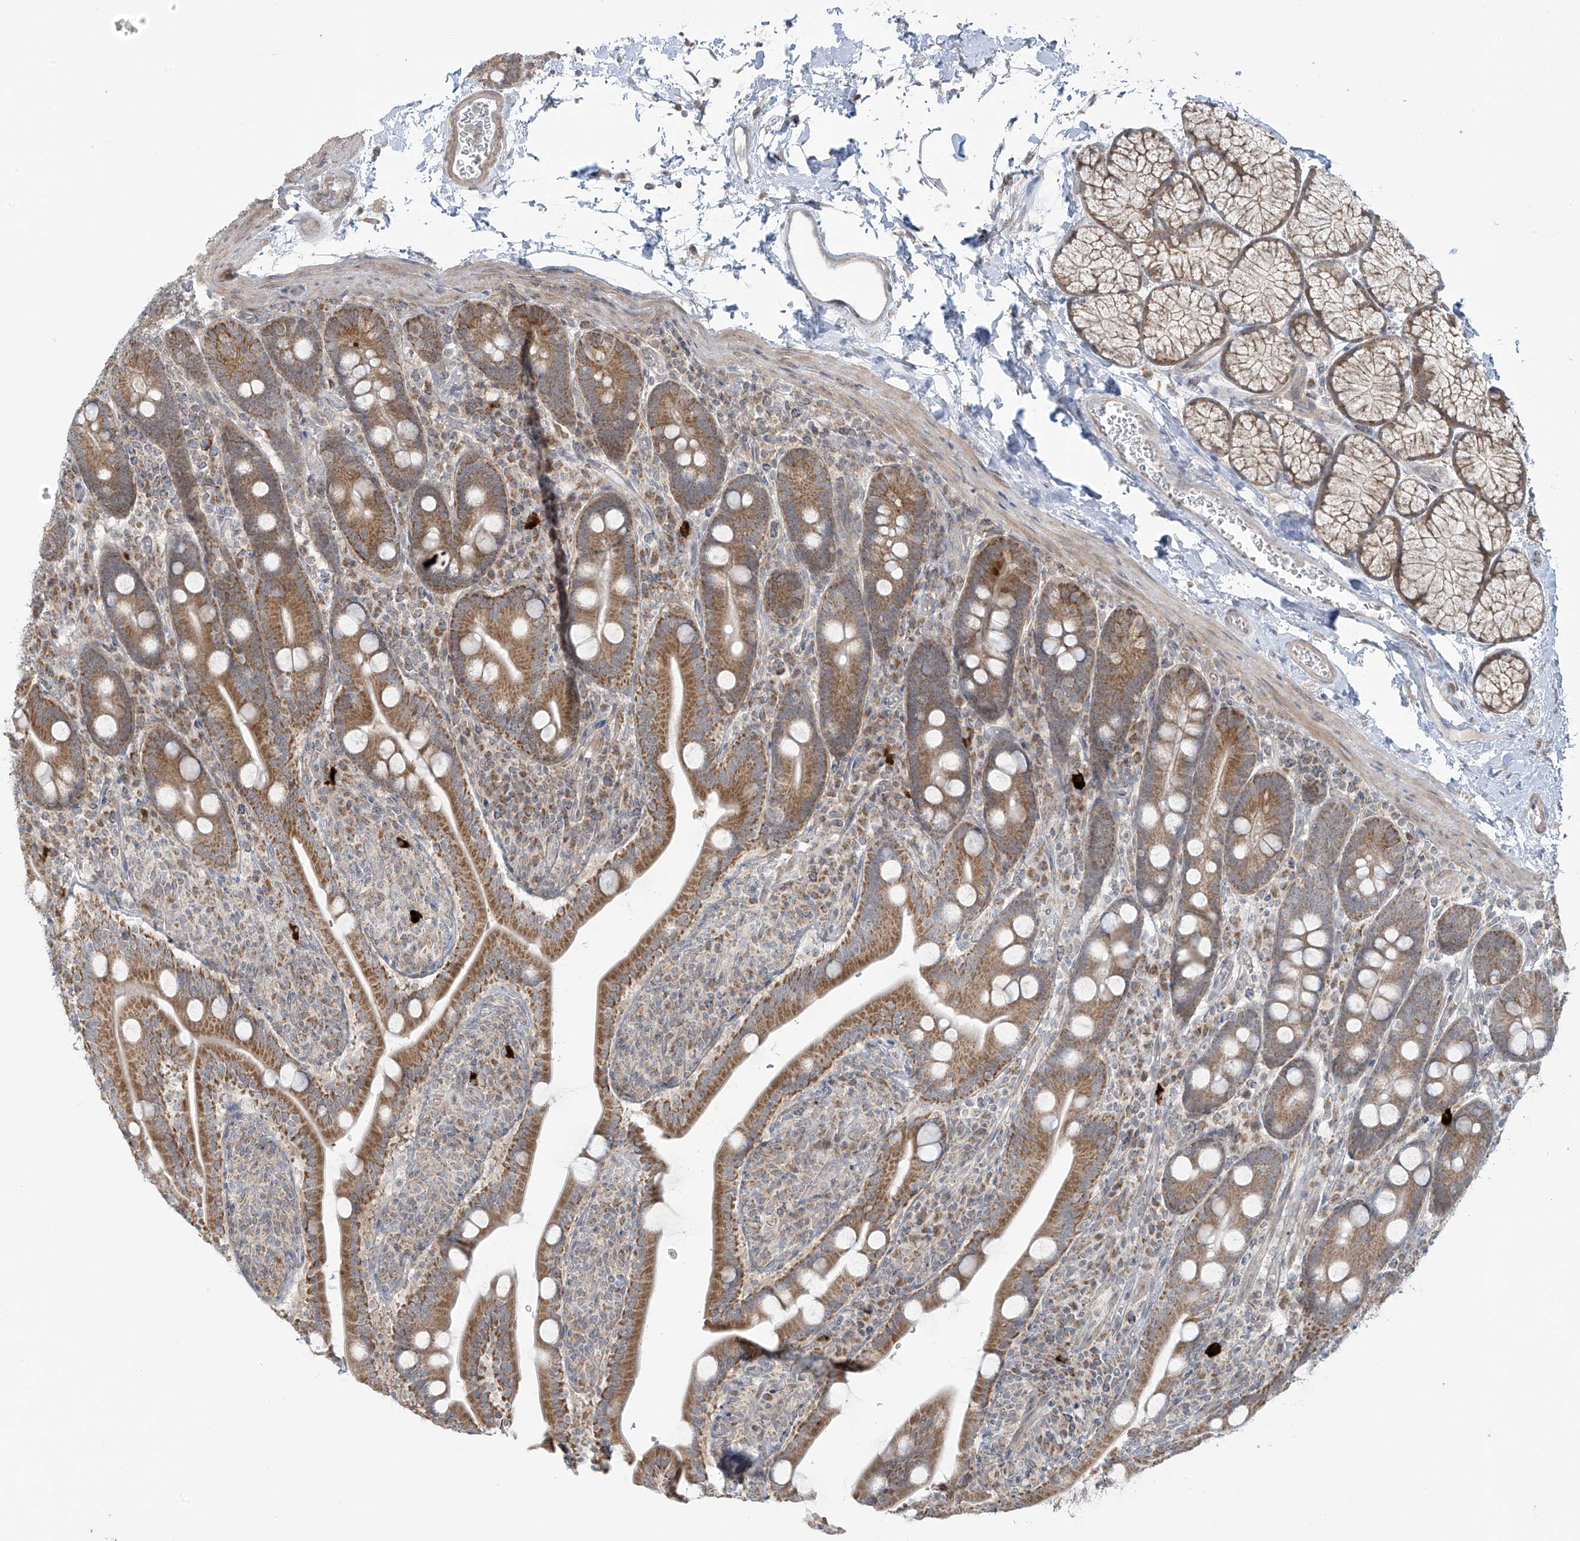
{"staining": {"intensity": "moderate", "quantity": ">75%", "location": "cytoplasmic/membranous"}, "tissue": "duodenum", "cell_type": "Glandular cells", "image_type": "normal", "snomed": [{"axis": "morphology", "description": "Normal tissue, NOS"}, {"axis": "topography", "description": "Duodenum"}], "caption": "Protein positivity by IHC shows moderate cytoplasmic/membranous expression in about >75% of glandular cells in benign duodenum.", "gene": "HDDC2", "patient": {"sex": "male", "age": 35}}